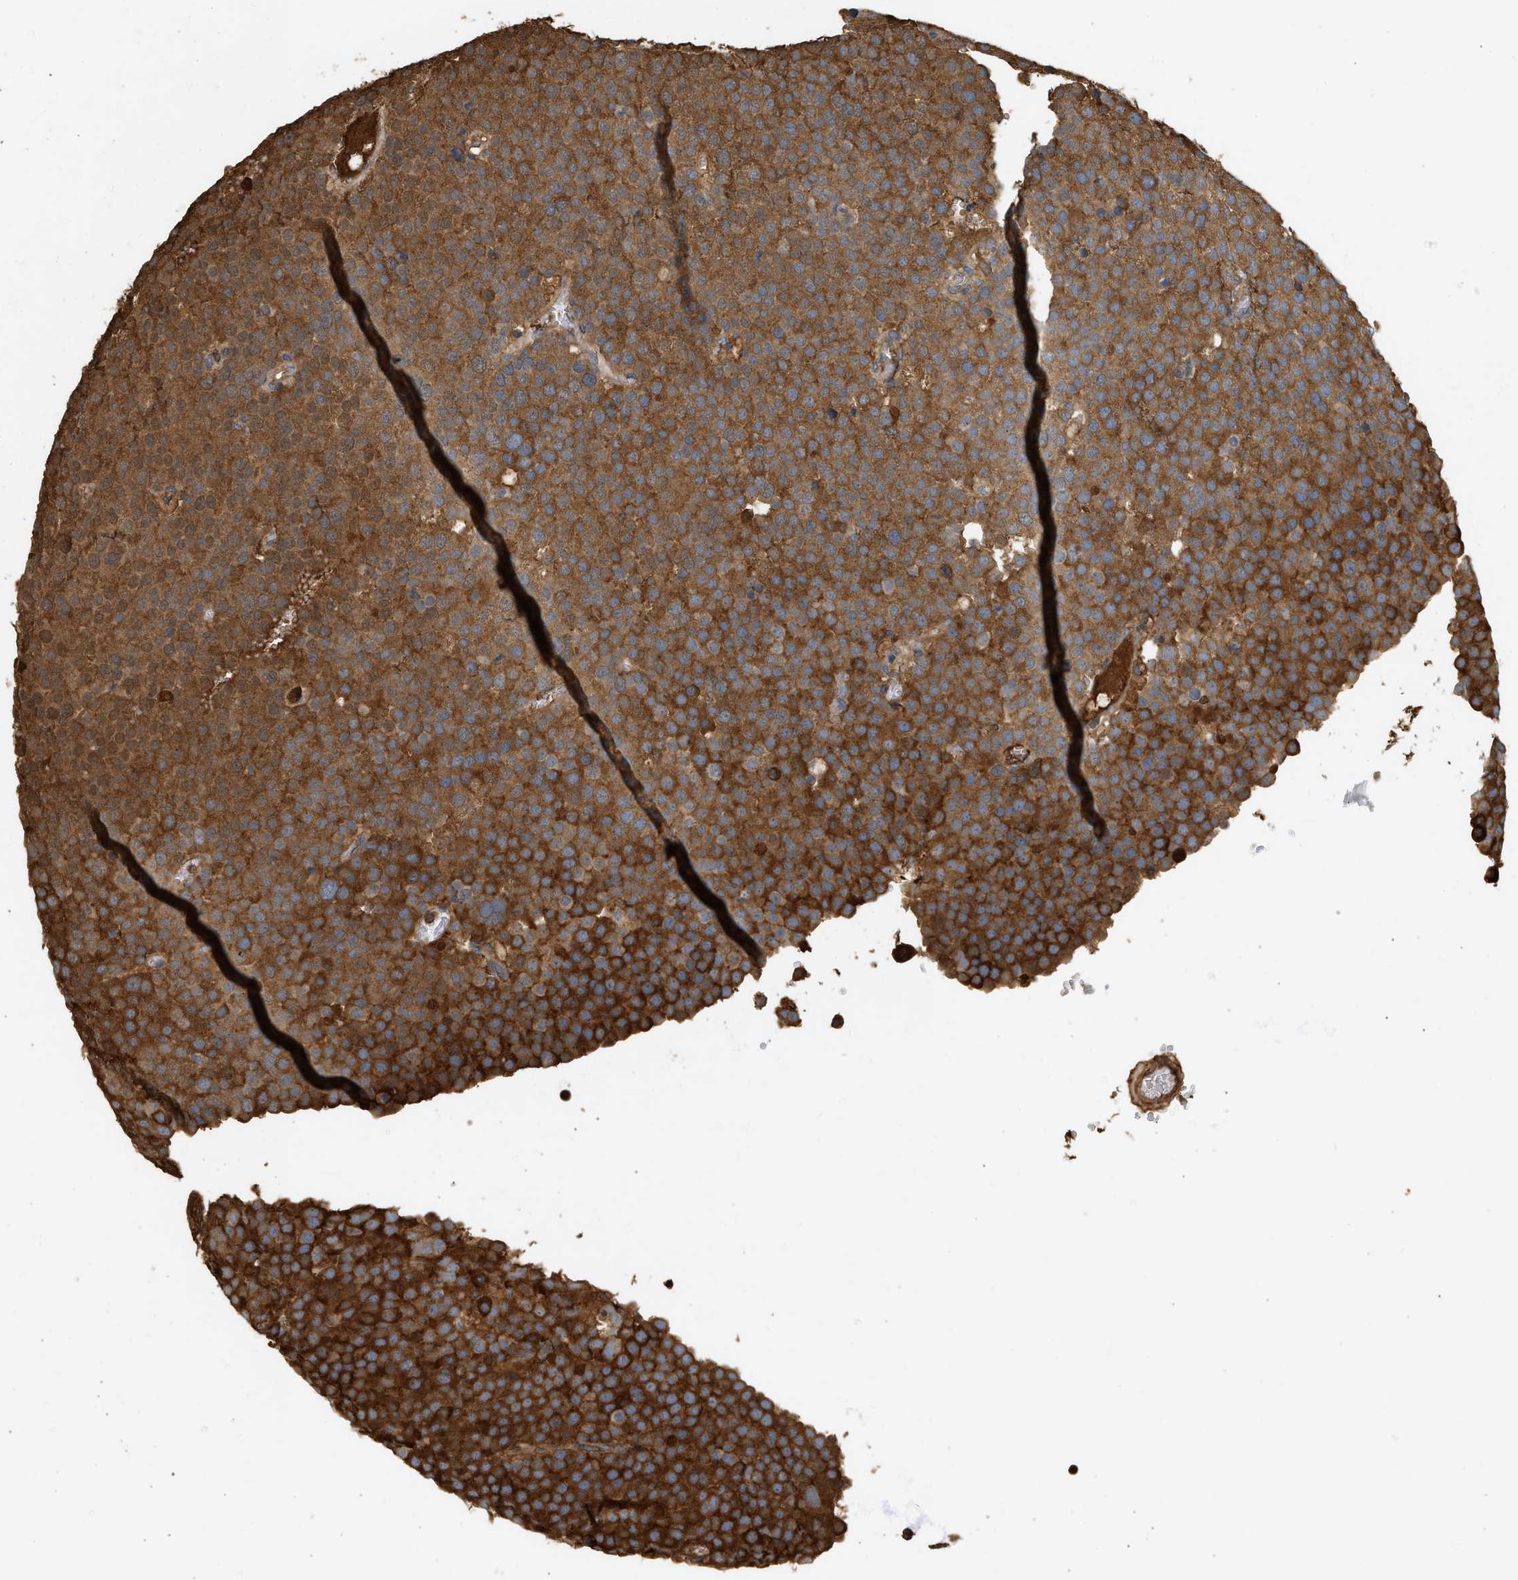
{"staining": {"intensity": "strong", "quantity": ">75%", "location": "cytoplasmic/membranous"}, "tissue": "testis cancer", "cell_type": "Tumor cells", "image_type": "cancer", "snomed": [{"axis": "morphology", "description": "Normal tissue, NOS"}, {"axis": "morphology", "description": "Seminoma, NOS"}, {"axis": "topography", "description": "Testis"}], "caption": "Seminoma (testis) stained for a protein (brown) reveals strong cytoplasmic/membranous positive expression in about >75% of tumor cells.", "gene": "F8", "patient": {"sex": "male", "age": 71}}